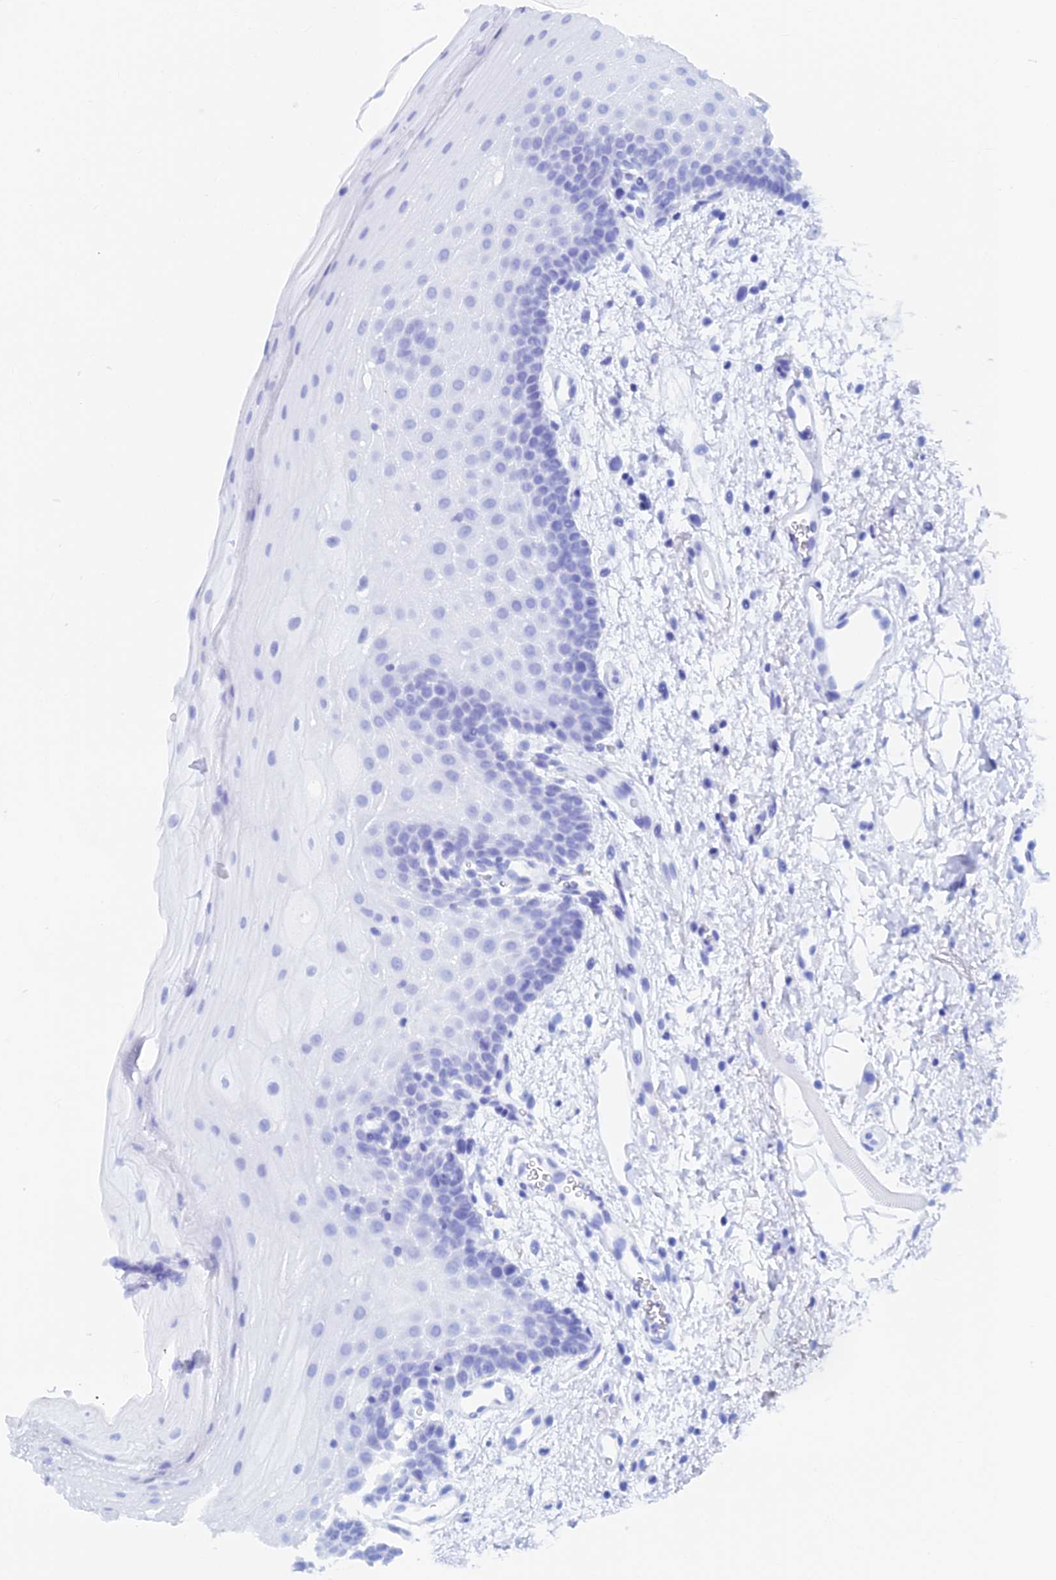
{"staining": {"intensity": "negative", "quantity": "none", "location": "none"}, "tissue": "oral mucosa", "cell_type": "Squamous epithelial cells", "image_type": "normal", "snomed": [{"axis": "morphology", "description": "Normal tissue, NOS"}, {"axis": "topography", "description": "Oral tissue"}], "caption": "IHC of normal human oral mucosa shows no positivity in squamous epithelial cells. (DAB (3,3'-diaminobenzidine) immunohistochemistry (IHC) with hematoxylin counter stain).", "gene": "CCT6A", "patient": {"sex": "male", "age": 68}}